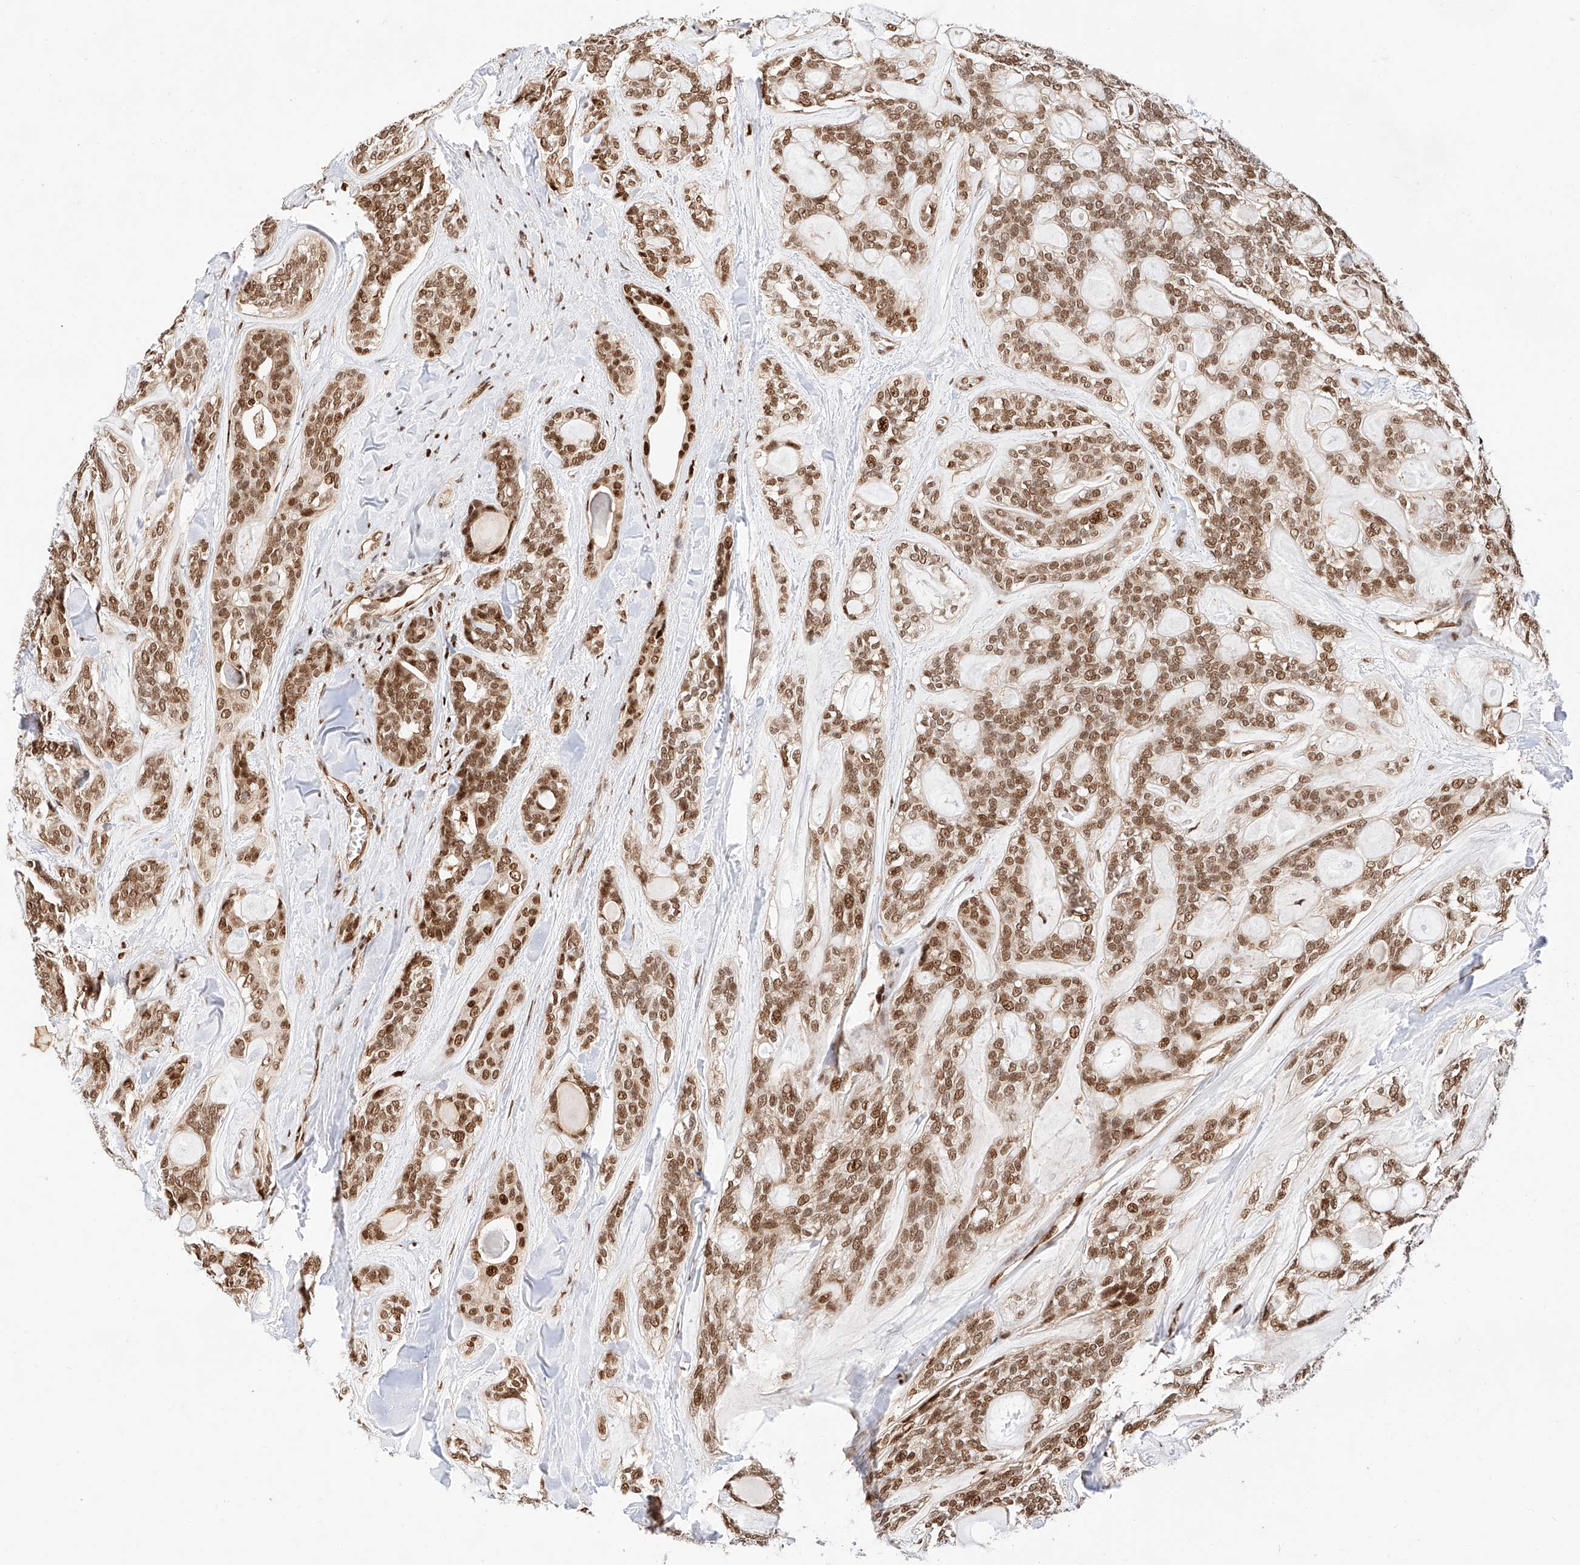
{"staining": {"intensity": "moderate", "quantity": ">75%", "location": "nuclear"}, "tissue": "head and neck cancer", "cell_type": "Tumor cells", "image_type": "cancer", "snomed": [{"axis": "morphology", "description": "Adenocarcinoma, NOS"}, {"axis": "topography", "description": "Head-Neck"}], "caption": "Moderate nuclear protein staining is present in approximately >75% of tumor cells in adenocarcinoma (head and neck). The protein is shown in brown color, while the nuclei are stained blue.", "gene": "HDAC9", "patient": {"sex": "male", "age": 66}}